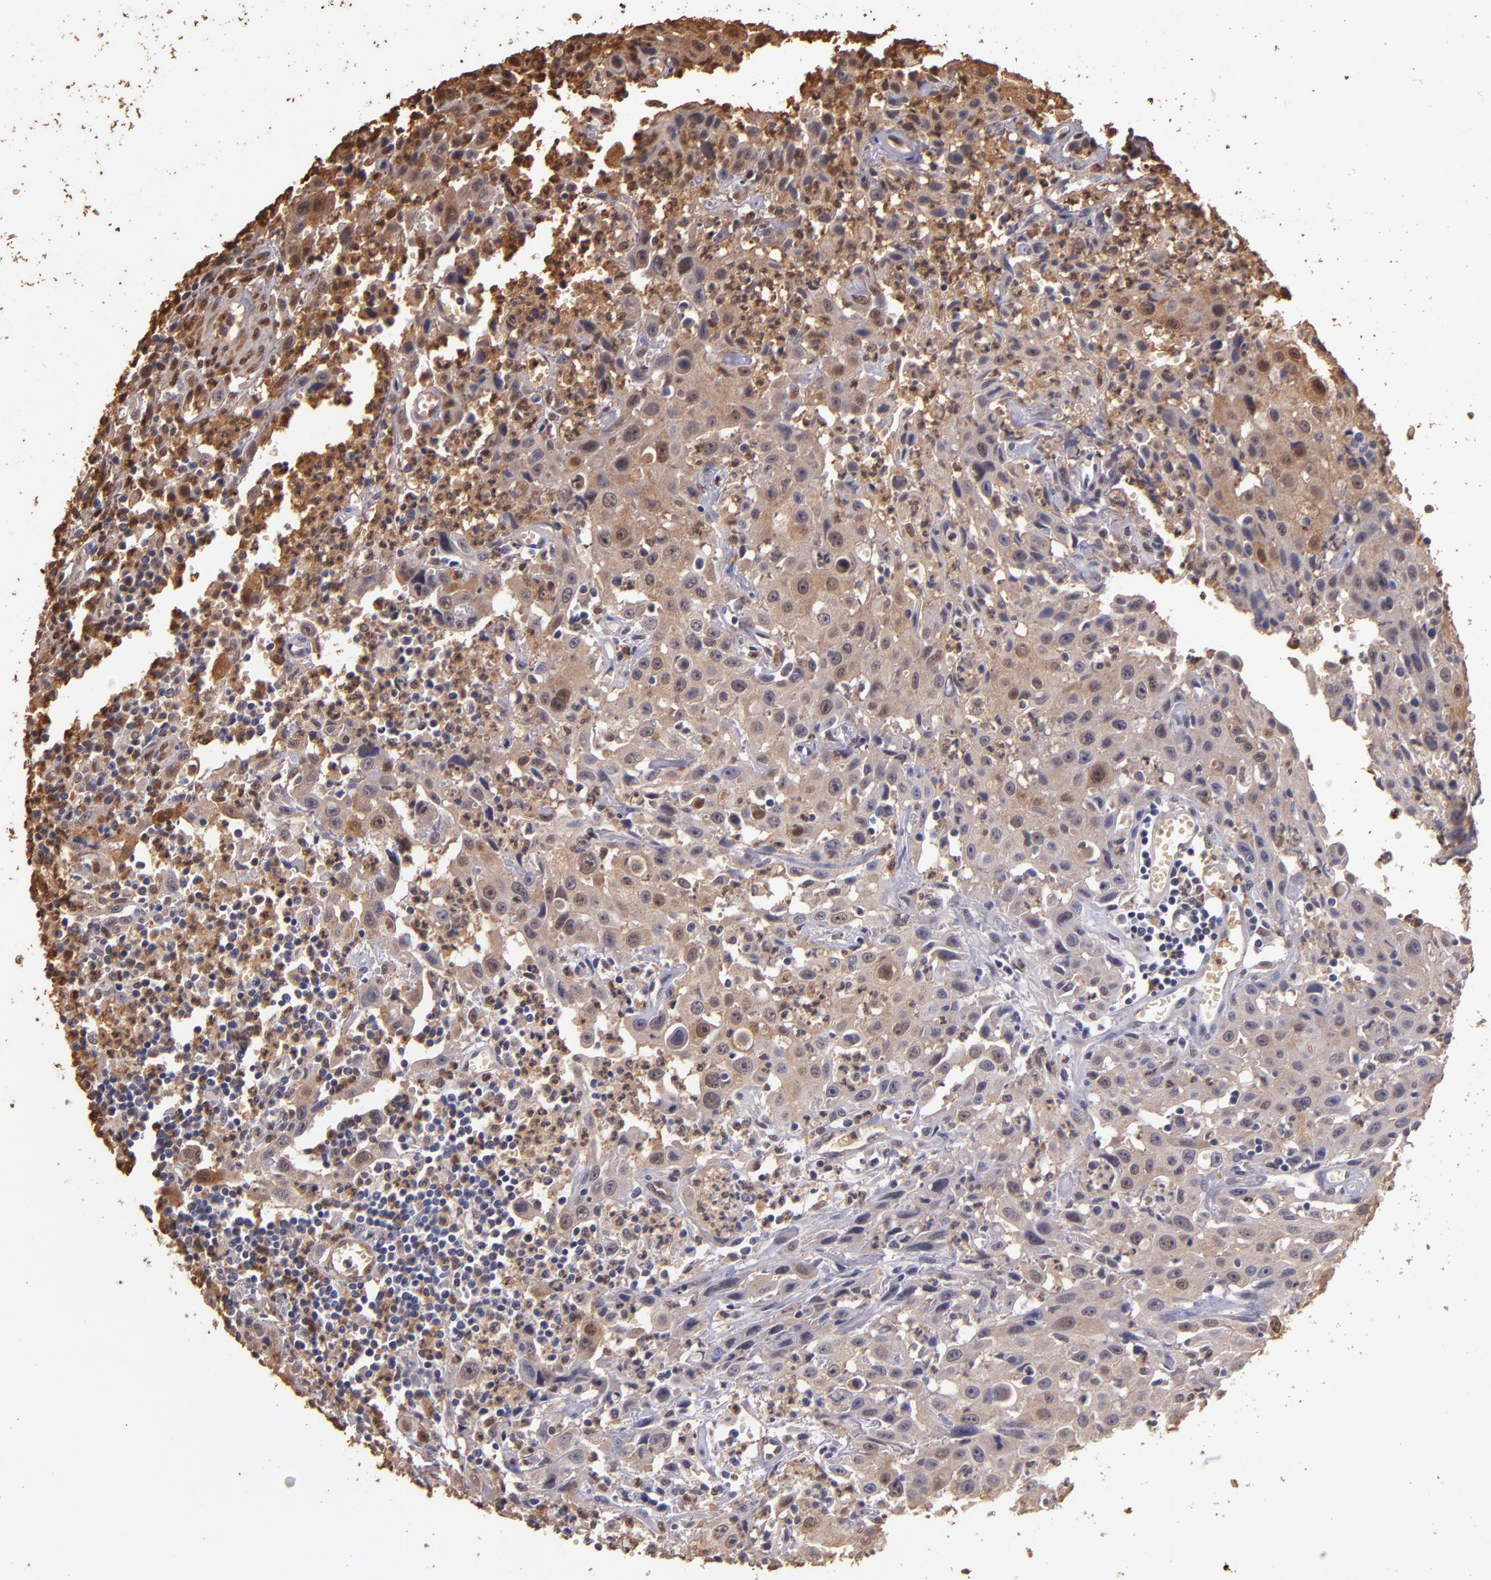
{"staining": {"intensity": "moderate", "quantity": ">75%", "location": "cytoplasmic/membranous,nuclear"}, "tissue": "urothelial cancer", "cell_type": "Tumor cells", "image_type": "cancer", "snomed": [{"axis": "morphology", "description": "Urothelial carcinoma, High grade"}, {"axis": "topography", "description": "Urinary bladder"}], "caption": "A high-resolution histopathology image shows IHC staining of high-grade urothelial carcinoma, which displays moderate cytoplasmic/membranous and nuclear staining in about >75% of tumor cells. (DAB = brown stain, brightfield microscopy at high magnification).", "gene": "S100A6", "patient": {"sex": "male", "age": 66}}